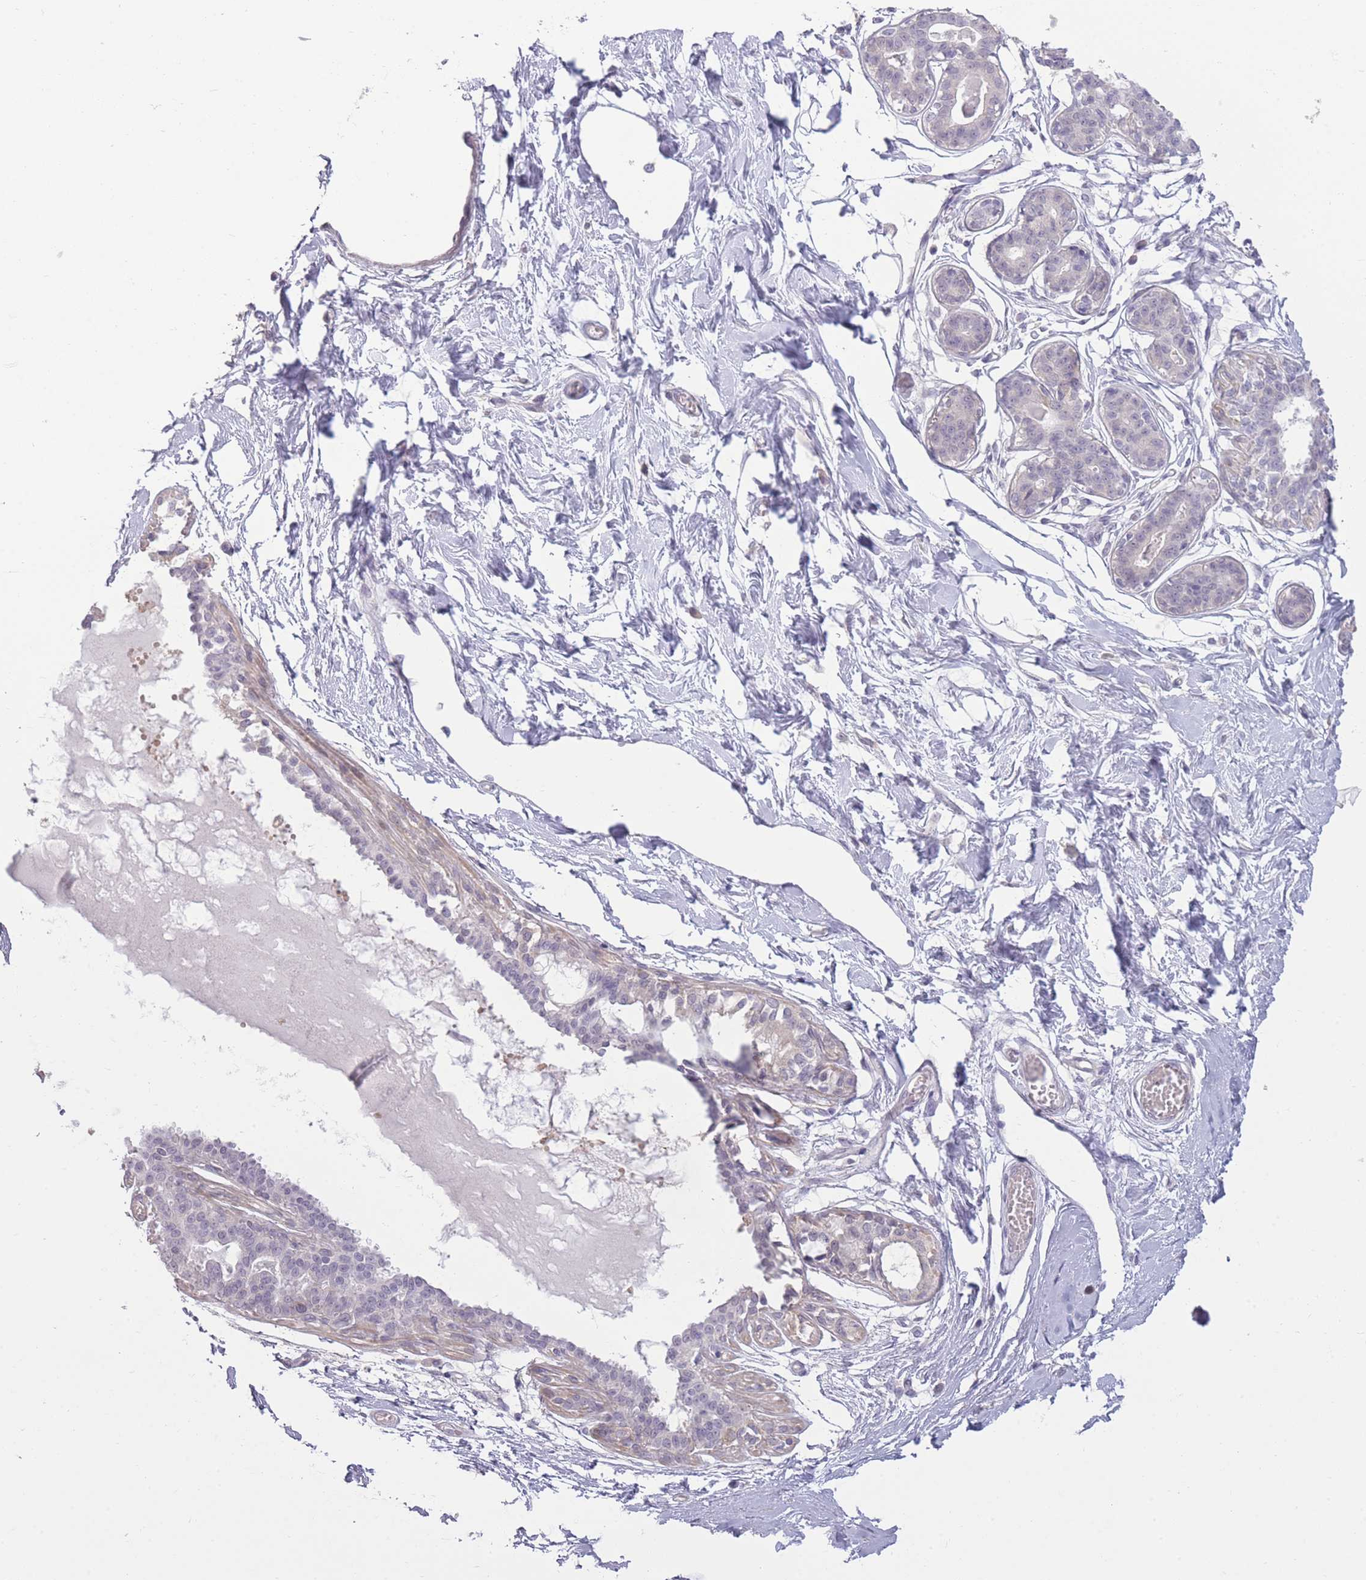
{"staining": {"intensity": "negative", "quantity": "none", "location": "none"}, "tissue": "breast", "cell_type": "Adipocytes", "image_type": "normal", "snomed": [{"axis": "morphology", "description": "Normal tissue, NOS"}, {"axis": "topography", "description": "Breast"}], "caption": "Benign breast was stained to show a protein in brown. There is no significant expression in adipocytes. The staining is performed using DAB (3,3'-diaminobenzidine) brown chromogen with nuclei counter-stained in using hematoxylin.", "gene": "ZBTB24", "patient": {"sex": "female", "age": 45}}